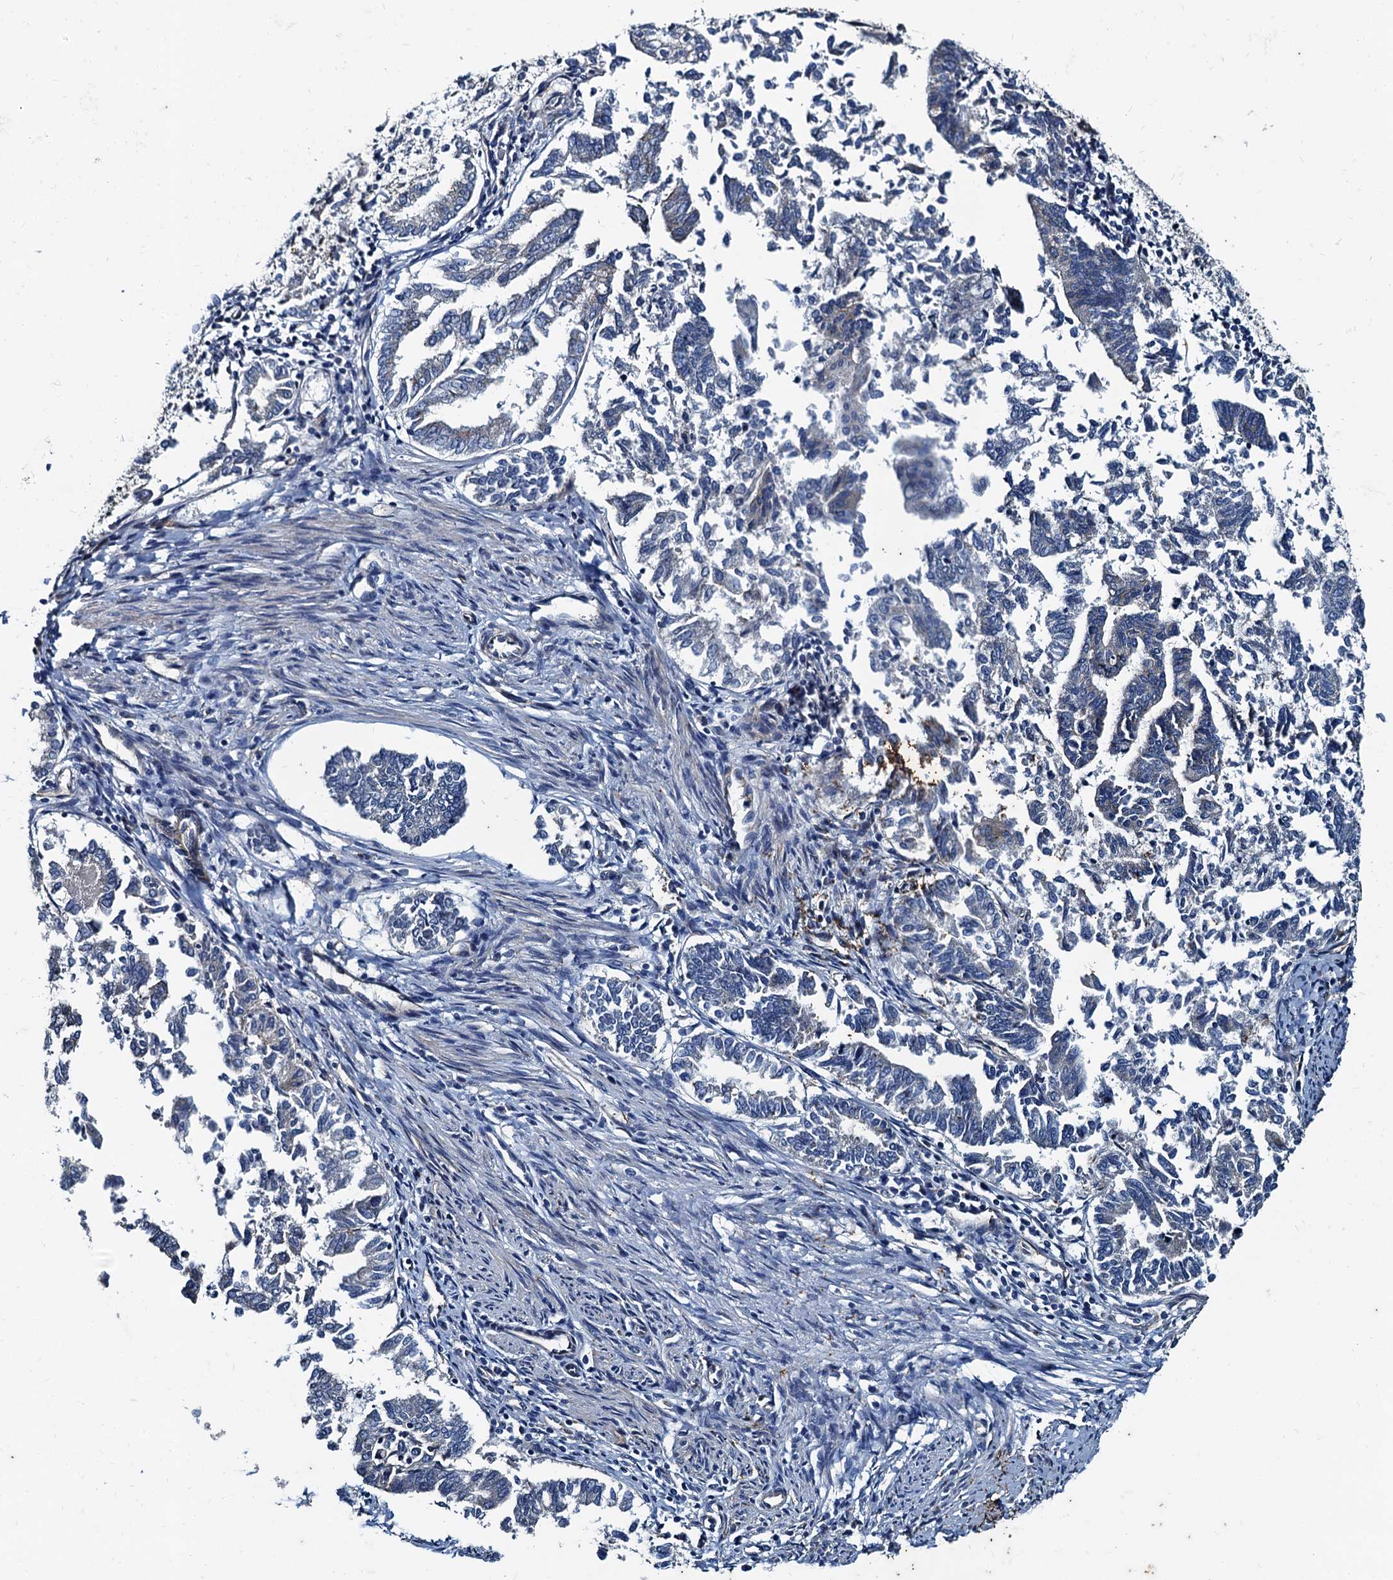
{"staining": {"intensity": "negative", "quantity": "none", "location": "none"}, "tissue": "endometrial cancer", "cell_type": "Tumor cells", "image_type": "cancer", "snomed": [{"axis": "morphology", "description": "Adenocarcinoma, NOS"}, {"axis": "topography", "description": "Endometrium"}], "caption": "Tumor cells are negative for brown protein staining in adenocarcinoma (endometrial).", "gene": "NGRN", "patient": {"sex": "female", "age": 79}}